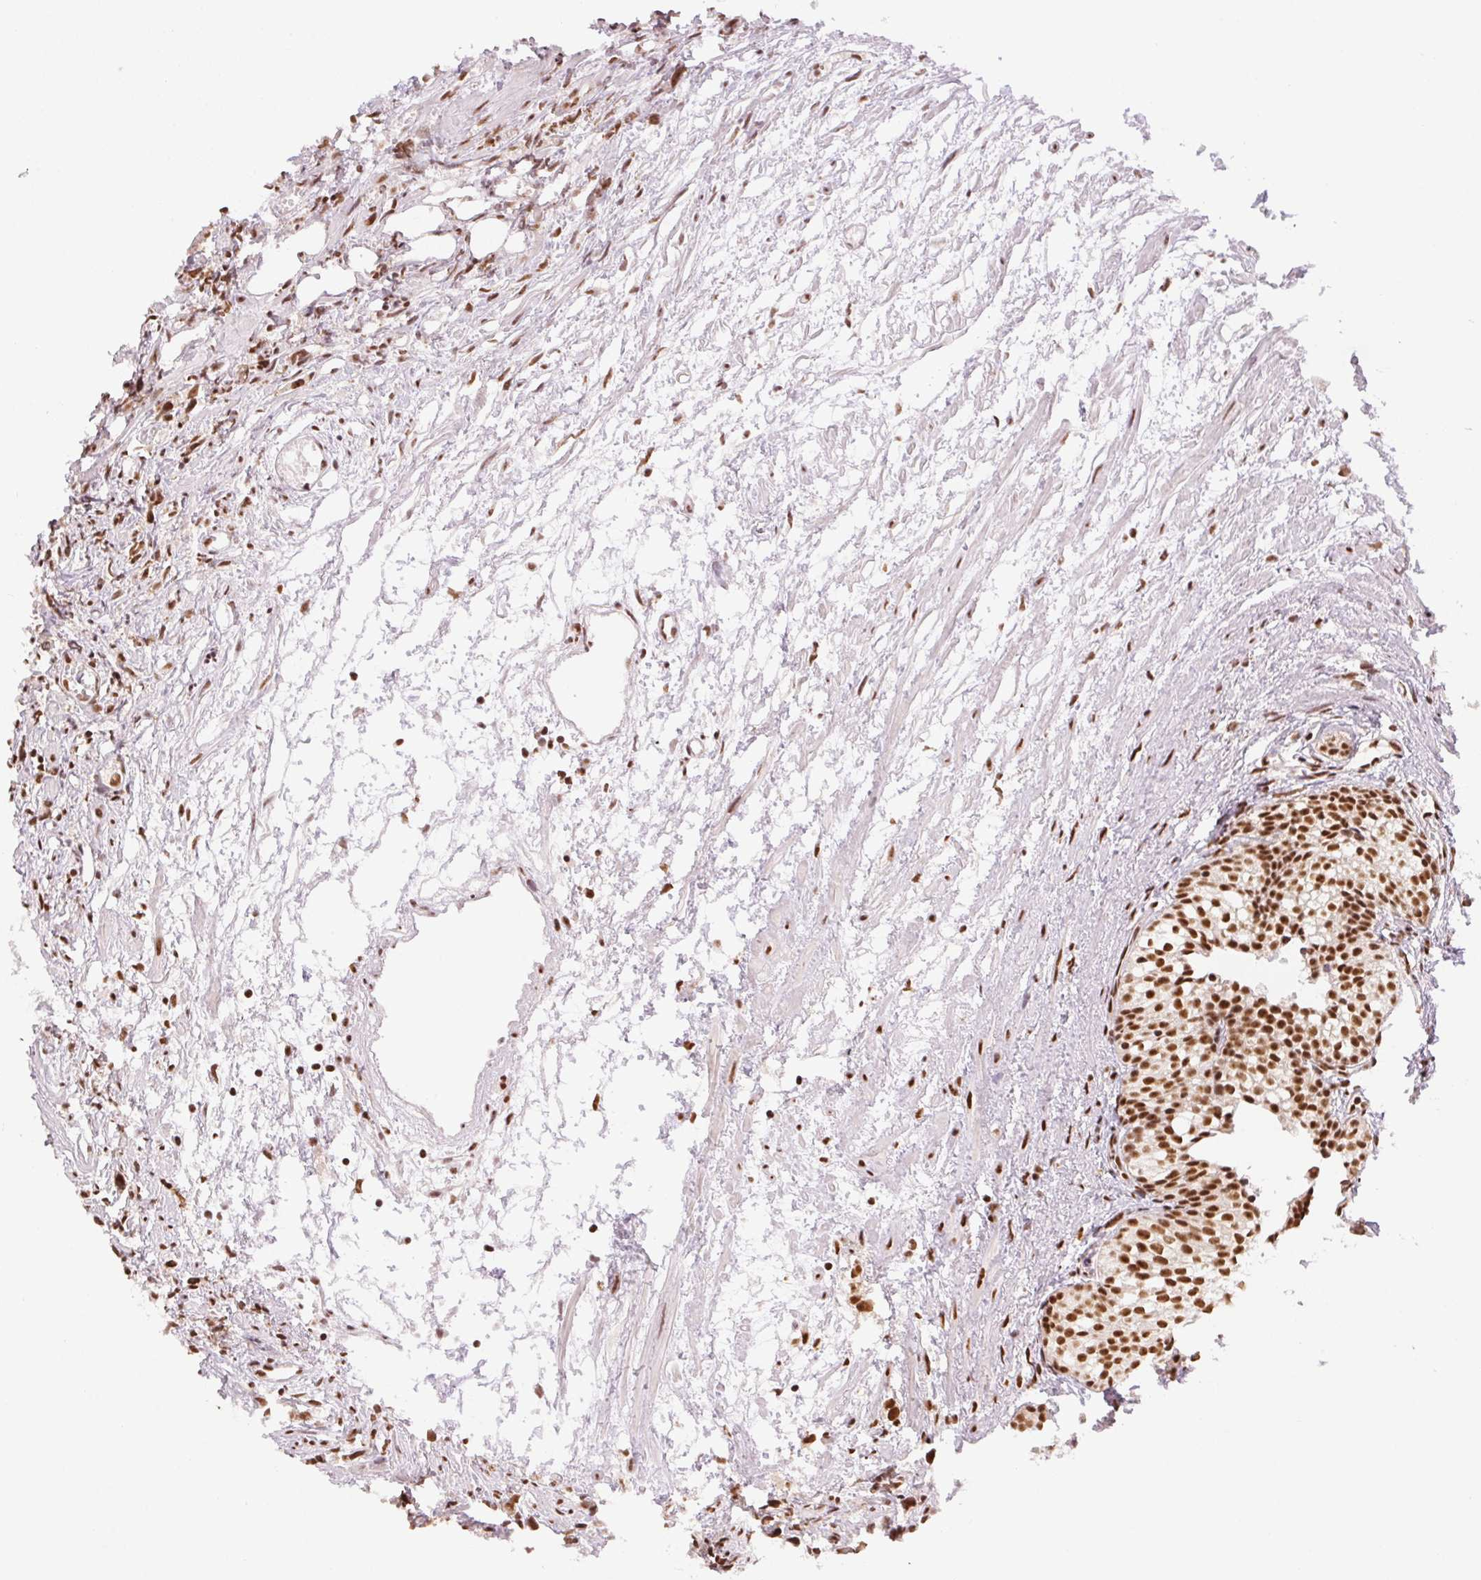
{"staining": {"intensity": "strong", "quantity": ">75%", "location": "nuclear"}, "tissue": "prostate cancer", "cell_type": "Tumor cells", "image_type": "cancer", "snomed": [{"axis": "morphology", "description": "Adenocarcinoma, High grade"}, {"axis": "topography", "description": "Prostate"}], "caption": "High-grade adenocarcinoma (prostate) stained with a protein marker displays strong staining in tumor cells.", "gene": "IK", "patient": {"sex": "male", "age": 75}}